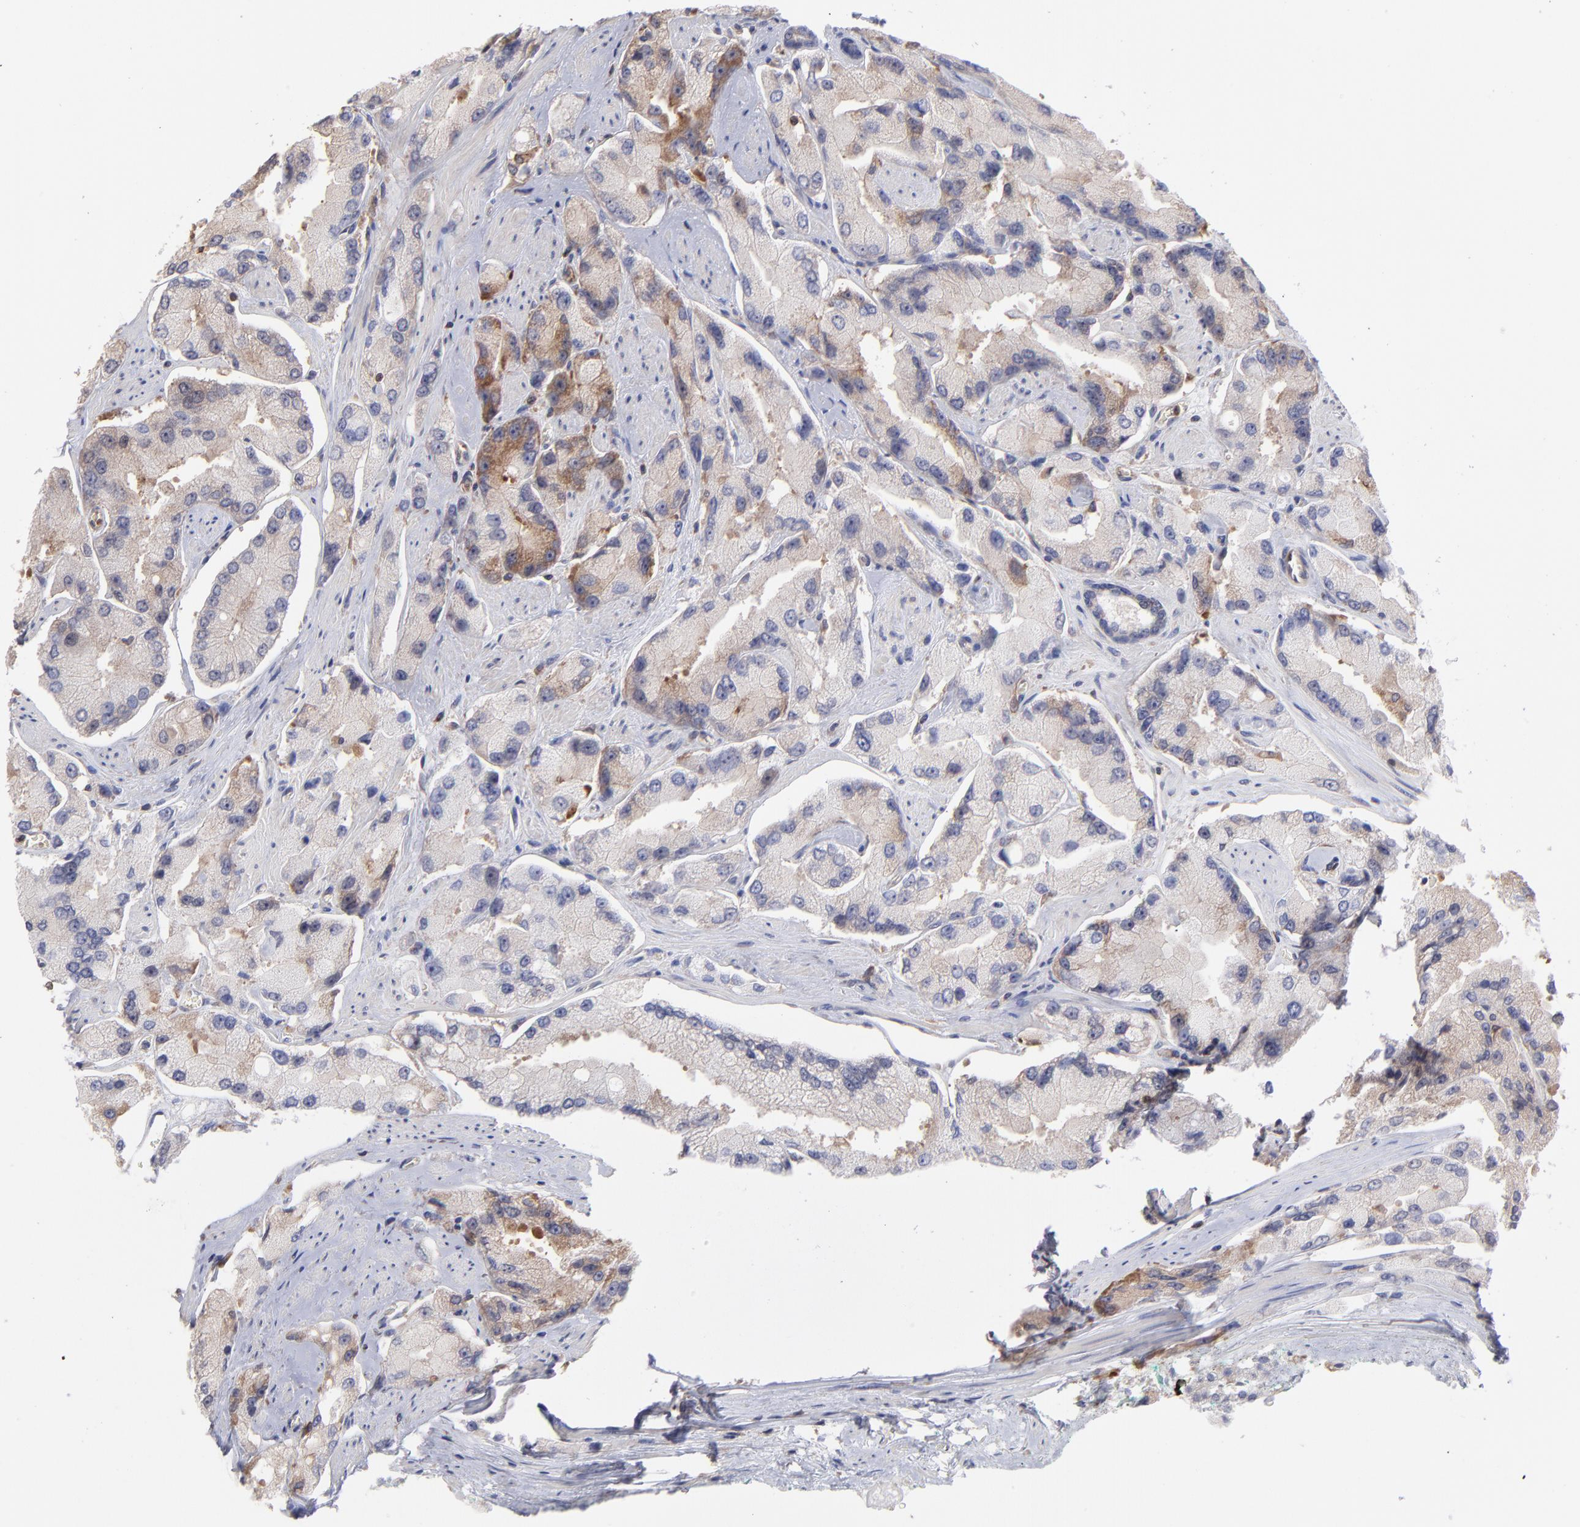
{"staining": {"intensity": "moderate", "quantity": "<25%", "location": "cytoplasmic/membranous"}, "tissue": "prostate cancer", "cell_type": "Tumor cells", "image_type": "cancer", "snomed": [{"axis": "morphology", "description": "Adenocarcinoma, High grade"}, {"axis": "topography", "description": "Prostate"}], "caption": "A high-resolution micrograph shows IHC staining of prostate cancer (adenocarcinoma (high-grade)), which displays moderate cytoplasmic/membranous positivity in about <25% of tumor cells.", "gene": "MAPRE1", "patient": {"sex": "male", "age": 58}}